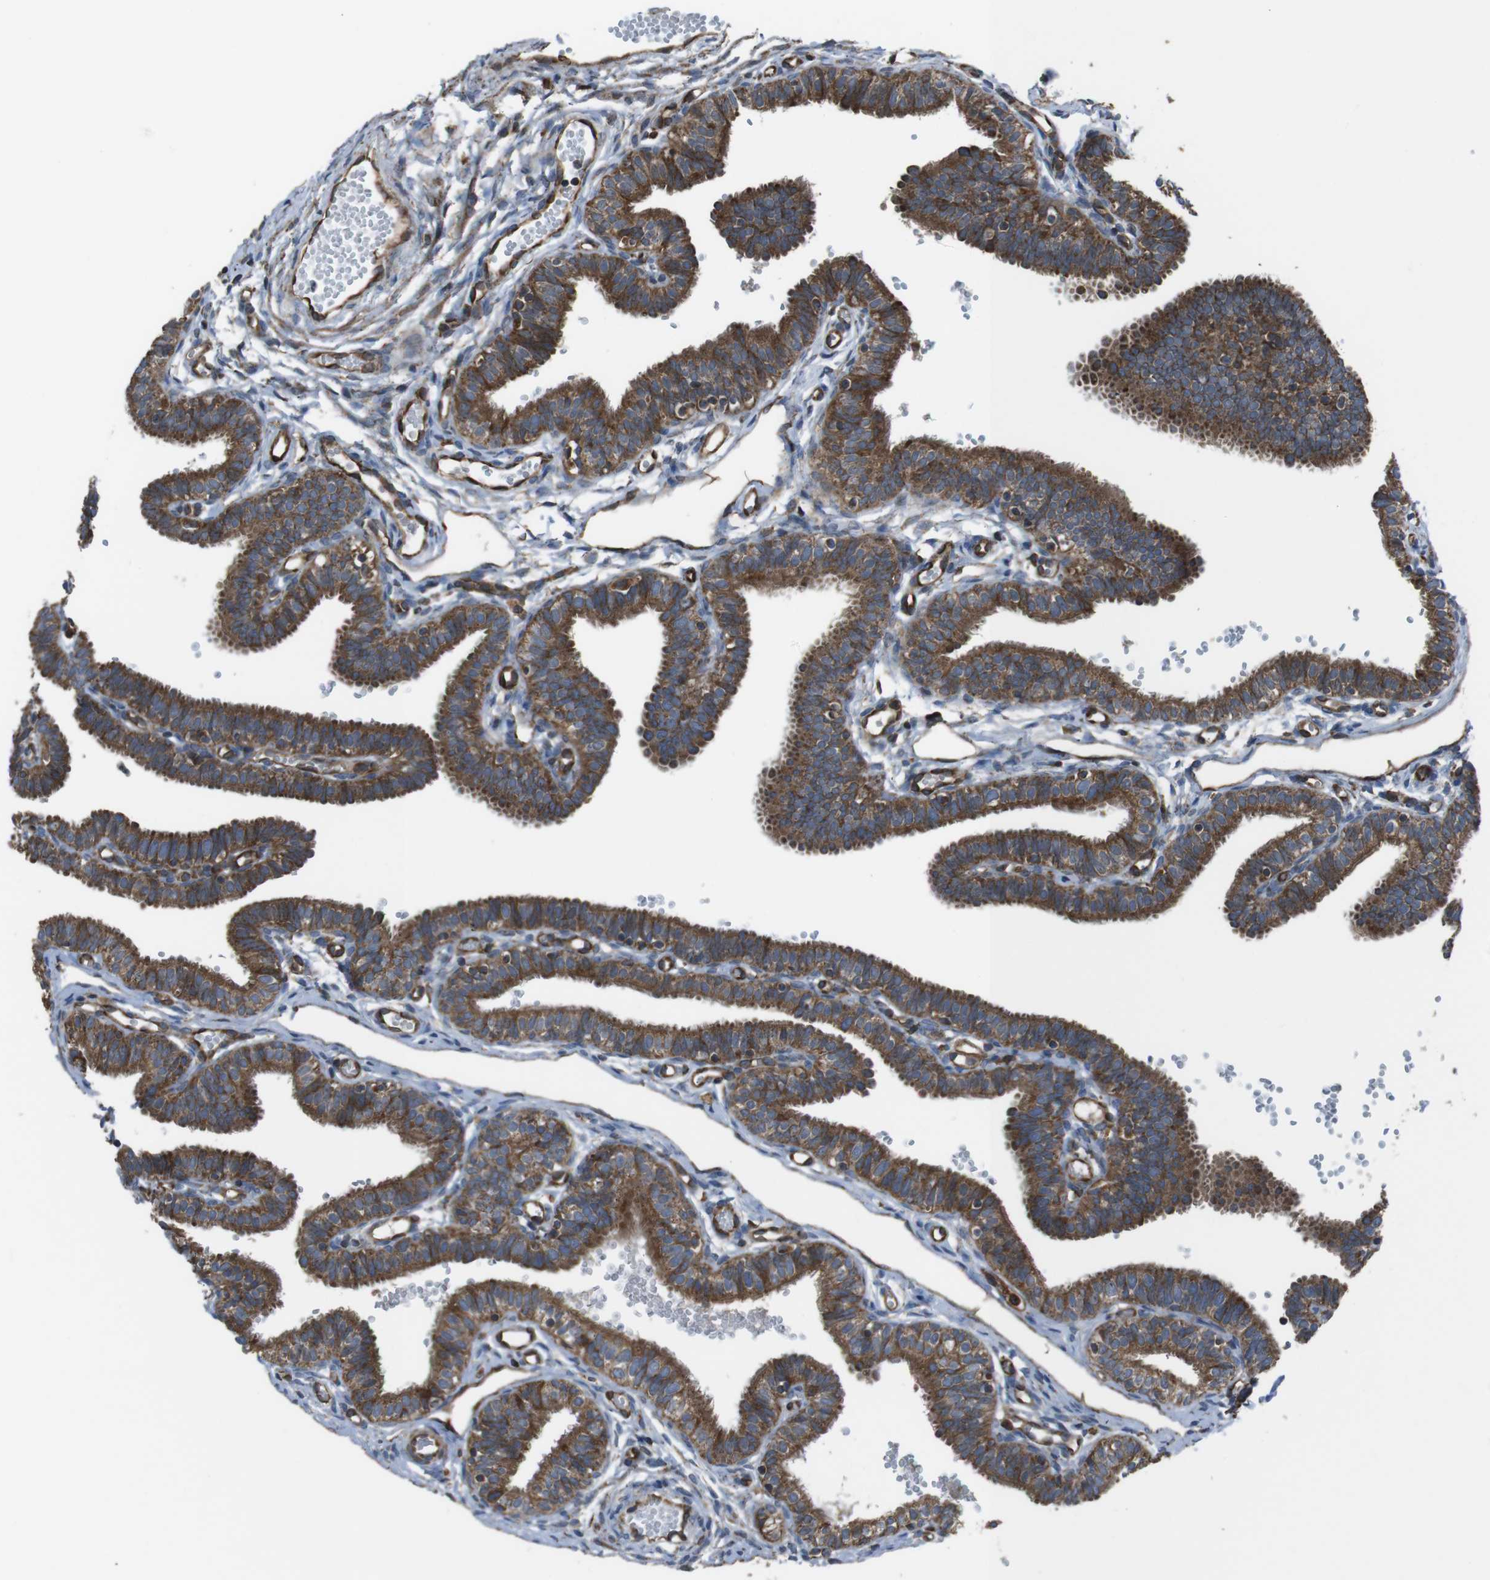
{"staining": {"intensity": "strong", "quantity": ">75%", "location": "cytoplasmic/membranous"}, "tissue": "fallopian tube", "cell_type": "Glandular cells", "image_type": "normal", "snomed": [{"axis": "morphology", "description": "Normal tissue, NOS"}, {"axis": "topography", "description": "Fallopian tube"}, {"axis": "topography", "description": "Placenta"}], "caption": "A high amount of strong cytoplasmic/membranous positivity is seen in about >75% of glandular cells in unremarkable fallopian tube.", "gene": "GIMAP8", "patient": {"sex": "female", "age": 34}}